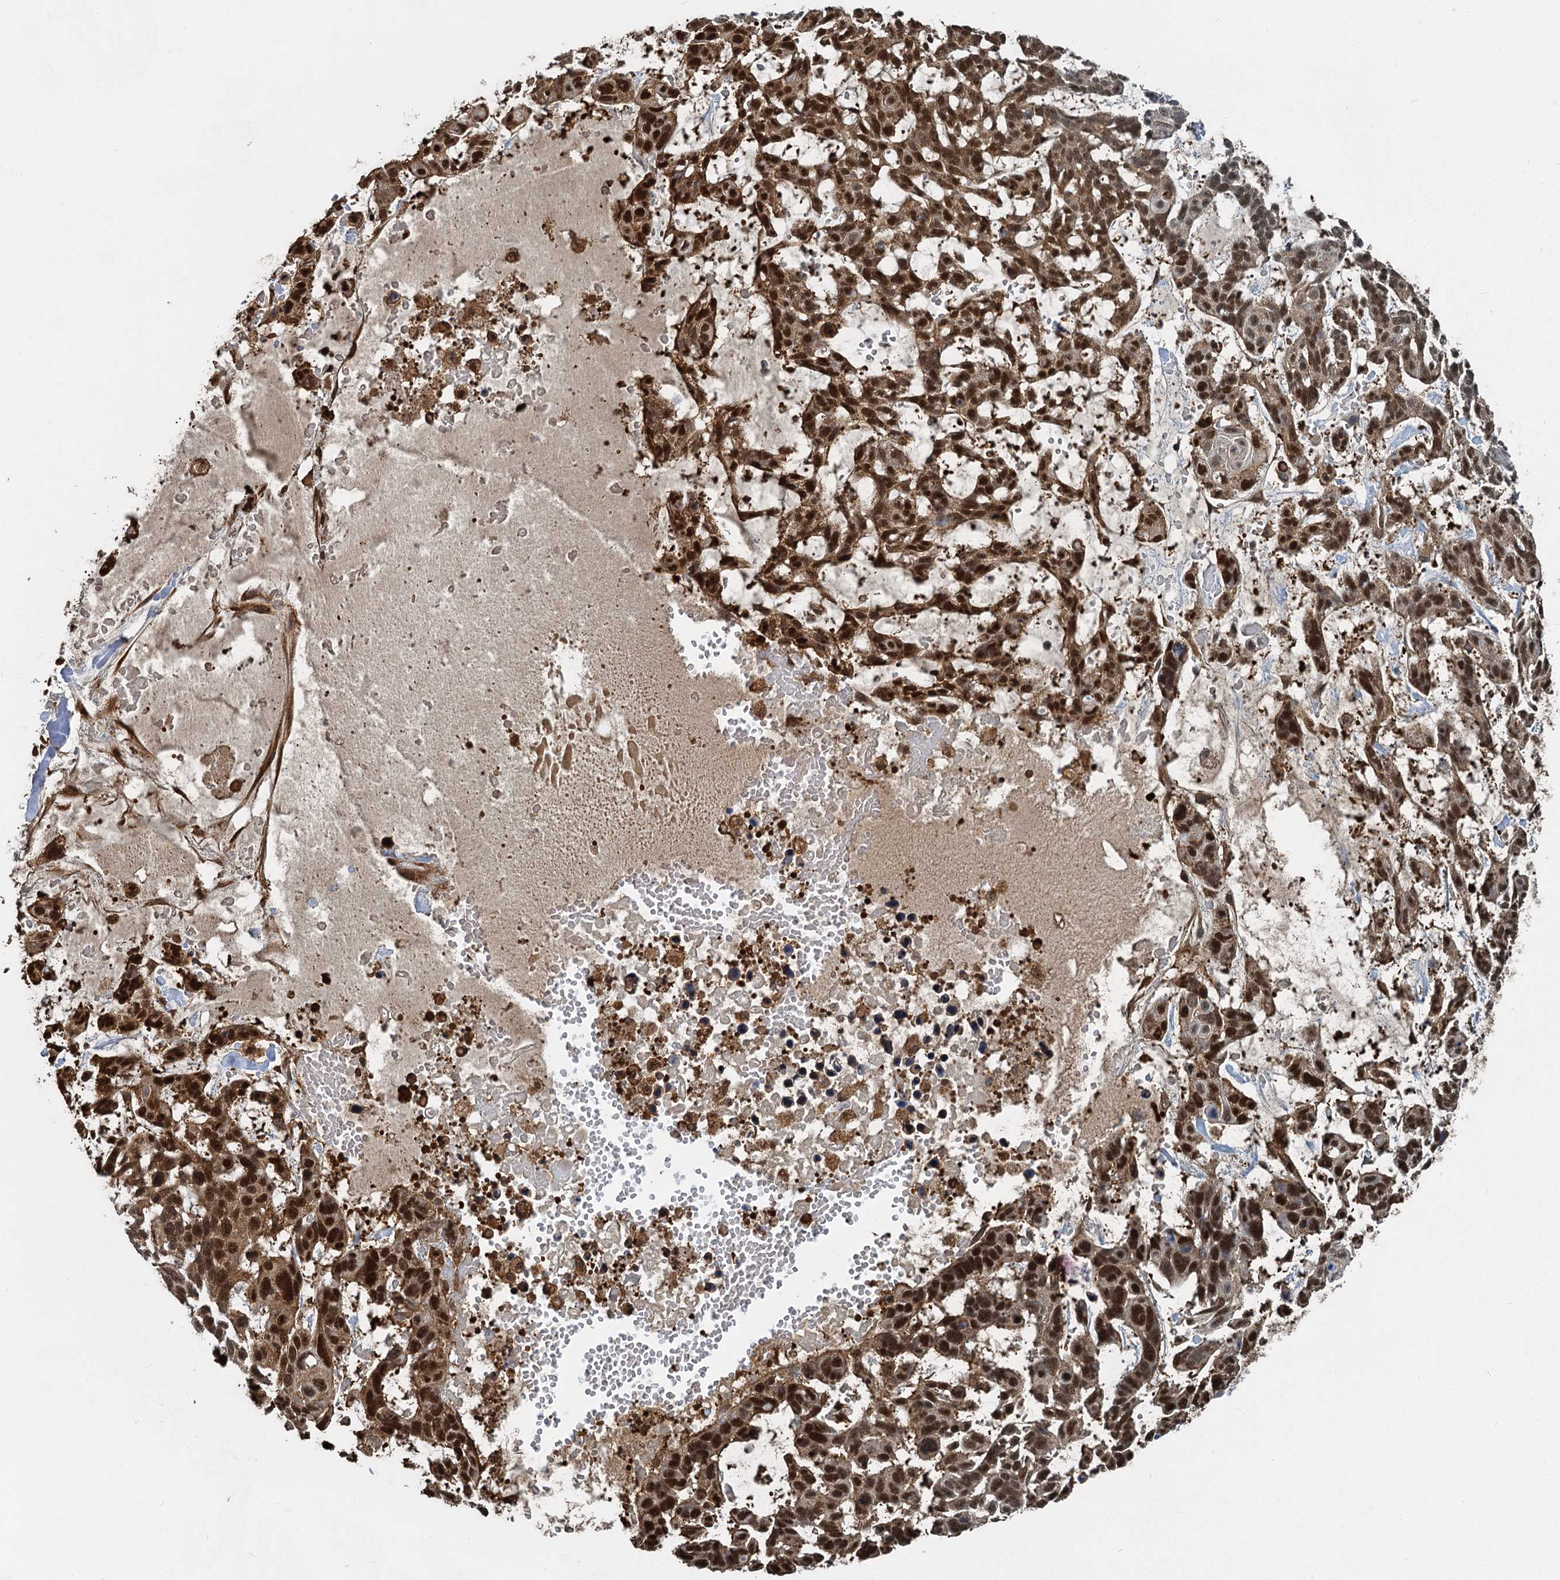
{"staining": {"intensity": "strong", "quantity": ">75%", "location": "nuclear"}, "tissue": "skin cancer", "cell_type": "Tumor cells", "image_type": "cancer", "snomed": [{"axis": "morphology", "description": "Basal cell carcinoma"}, {"axis": "topography", "description": "Skin"}], "caption": "Tumor cells display high levels of strong nuclear expression in about >75% of cells in human basal cell carcinoma (skin).", "gene": "GPI", "patient": {"sex": "male", "age": 88}}